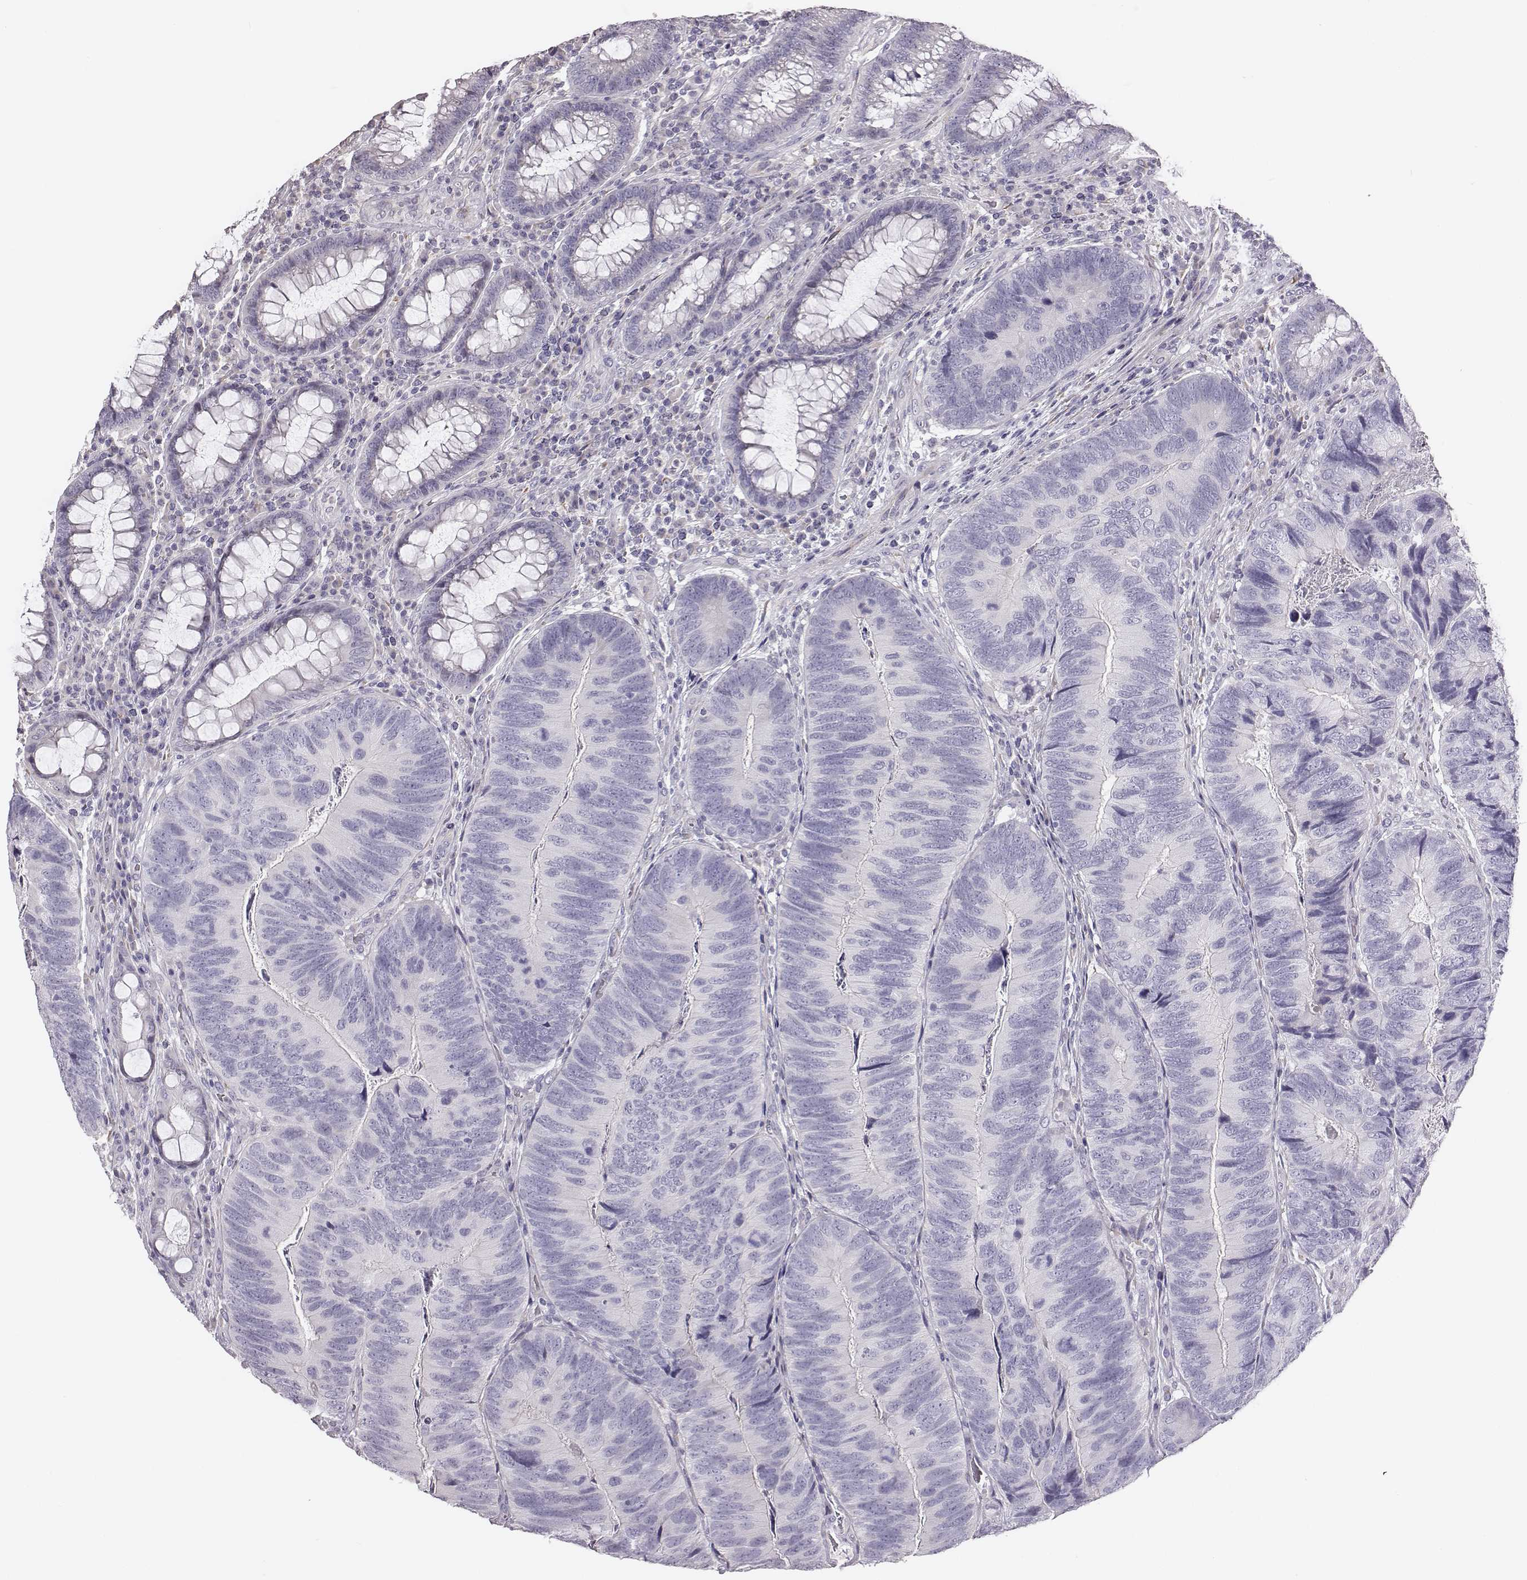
{"staining": {"intensity": "negative", "quantity": "none", "location": "none"}, "tissue": "colorectal cancer", "cell_type": "Tumor cells", "image_type": "cancer", "snomed": [{"axis": "morphology", "description": "Adenocarcinoma, NOS"}, {"axis": "topography", "description": "Colon"}], "caption": "IHC micrograph of neoplastic tissue: human colorectal adenocarcinoma stained with DAB (3,3'-diaminobenzidine) exhibits no significant protein staining in tumor cells.", "gene": "GUCA1A", "patient": {"sex": "female", "age": 67}}